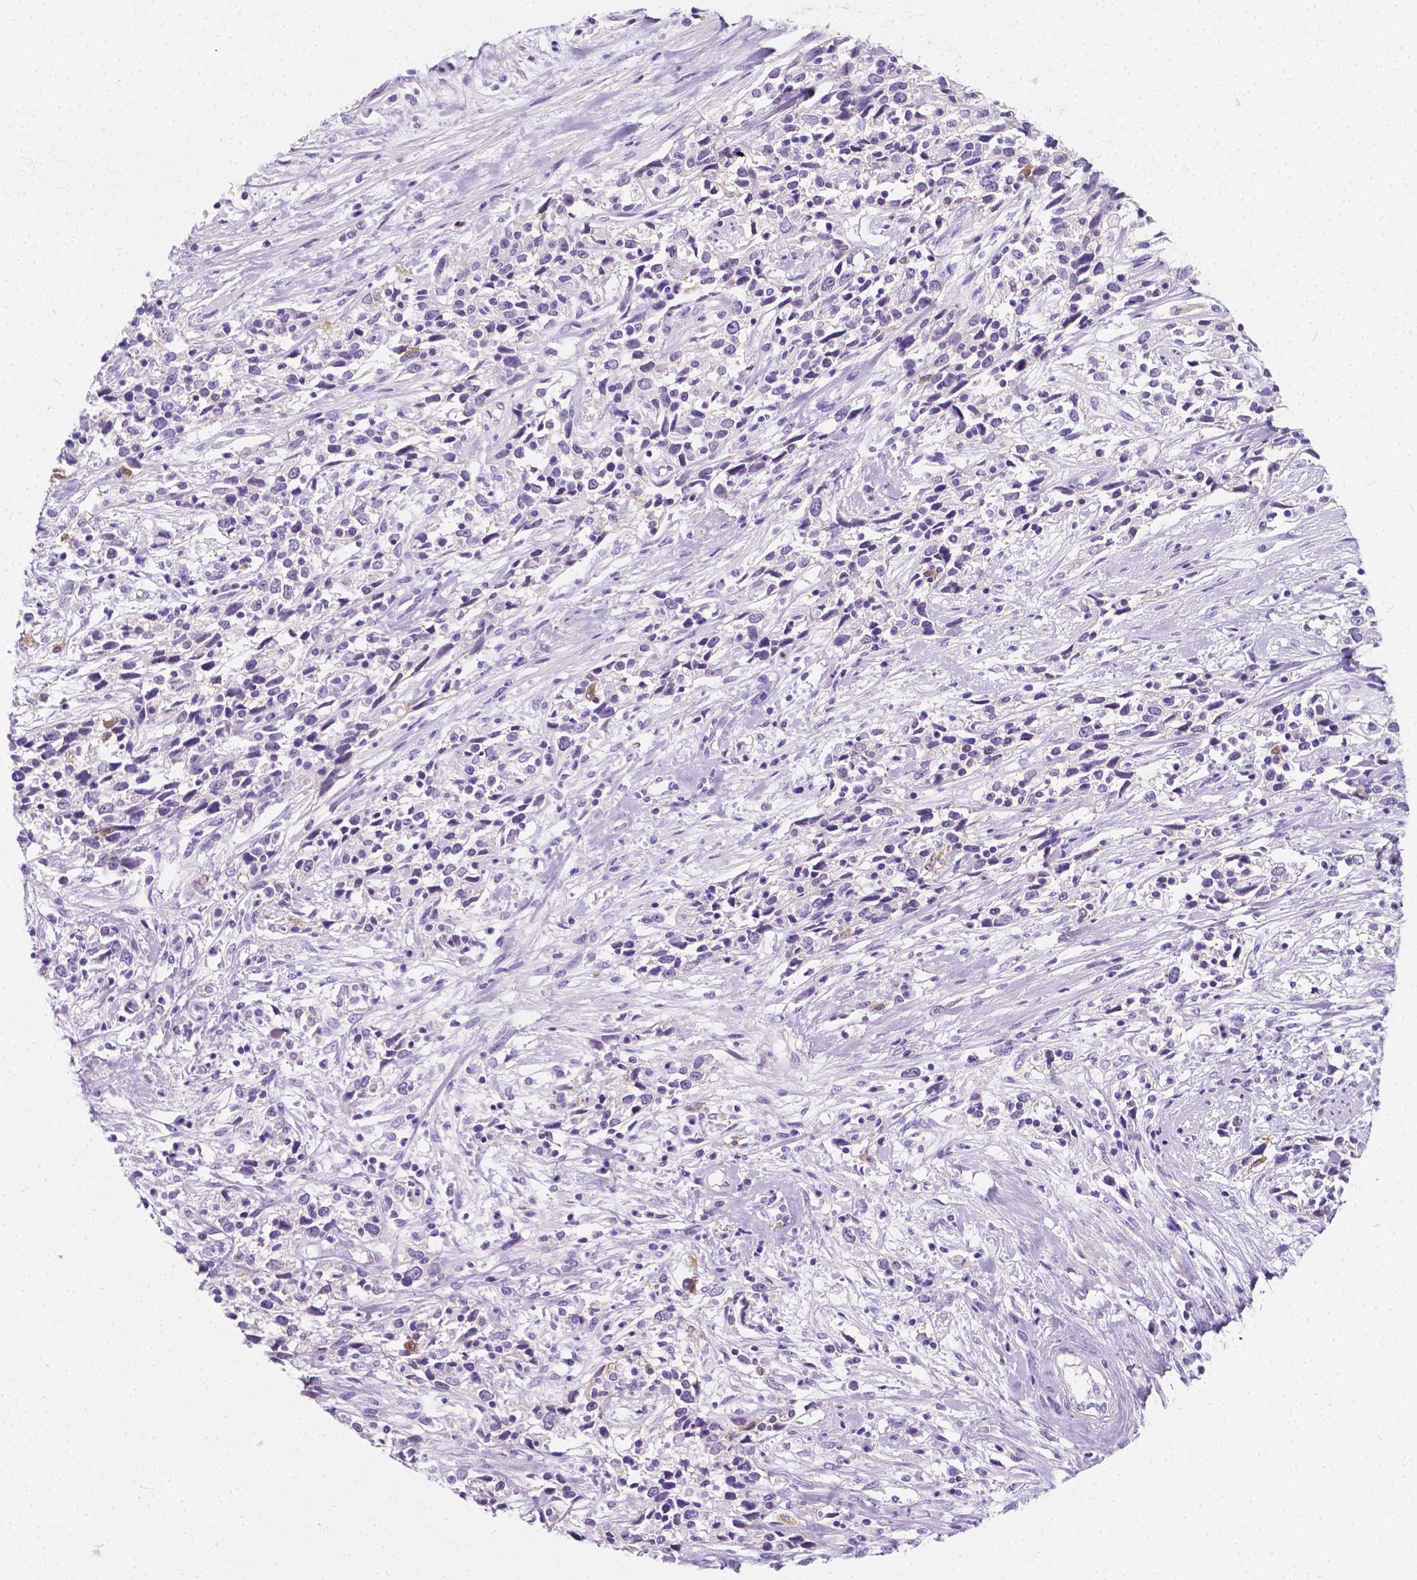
{"staining": {"intensity": "negative", "quantity": "none", "location": "none"}, "tissue": "cervical cancer", "cell_type": "Tumor cells", "image_type": "cancer", "snomed": [{"axis": "morphology", "description": "Adenocarcinoma, NOS"}, {"axis": "topography", "description": "Cervix"}], "caption": "High magnification brightfield microscopy of cervical cancer (adenocarcinoma) stained with DAB (3,3'-diaminobenzidine) (brown) and counterstained with hematoxylin (blue): tumor cells show no significant staining.", "gene": "GNAO1", "patient": {"sex": "female", "age": 40}}